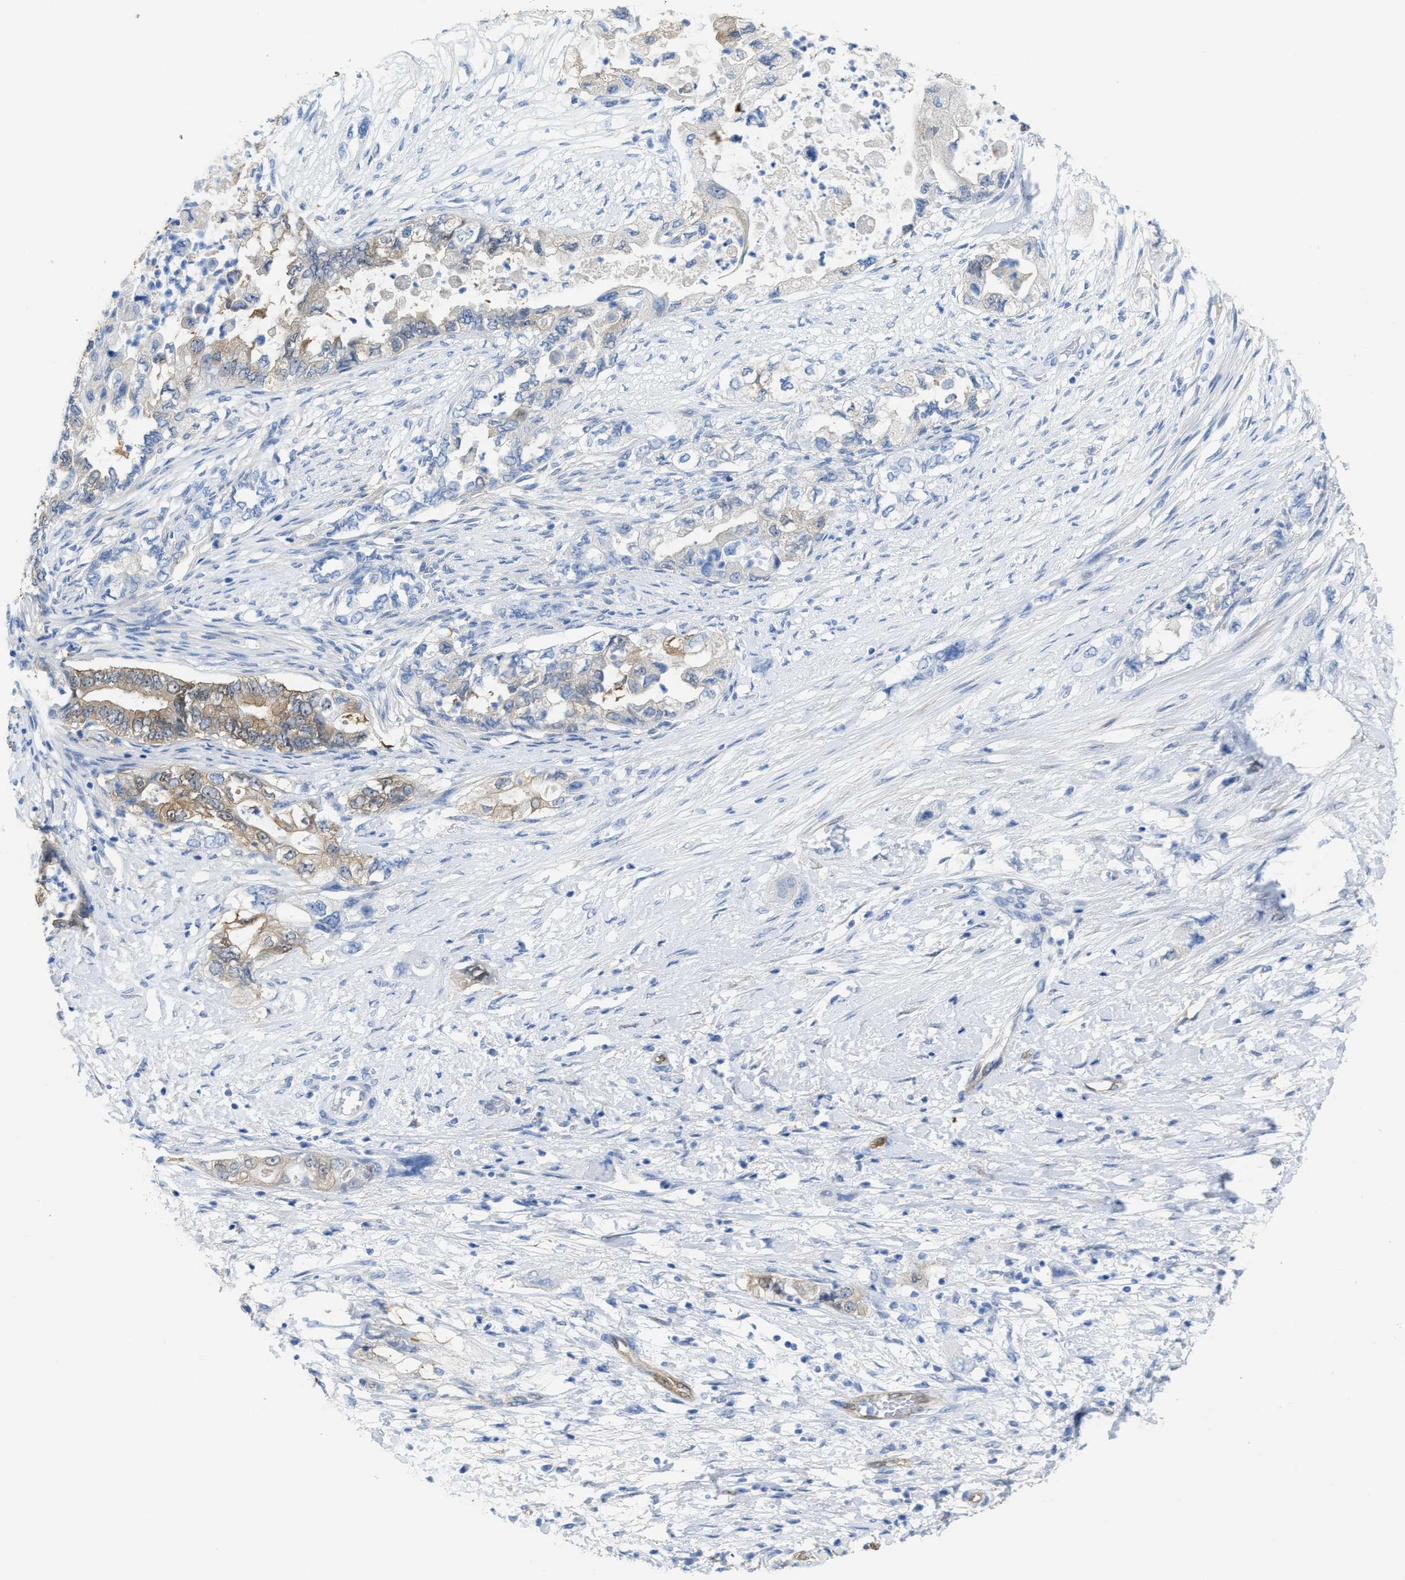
{"staining": {"intensity": "weak", "quantity": "<25%", "location": "cytoplasmic/membranous"}, "tissue": "pancreatic cancer", "cell_type": "Tumor cells", "image_type": "cancer", "snomed": [{"axis": "morphology", "description": "Adenocarcinoma, NOS"}, {"axis": "topography", "description": "Pancreas"}], "caption": "The photomicrograph reveals no staining of tumor cells in pancreatic adenocarcinoma. (Stains: DAB IHC with hematoxylin counter stain, Microscopy: brightfield microscopy at high magnification).", "gene": "ASS1", "patient": {"sex": "female", "age": 73}}